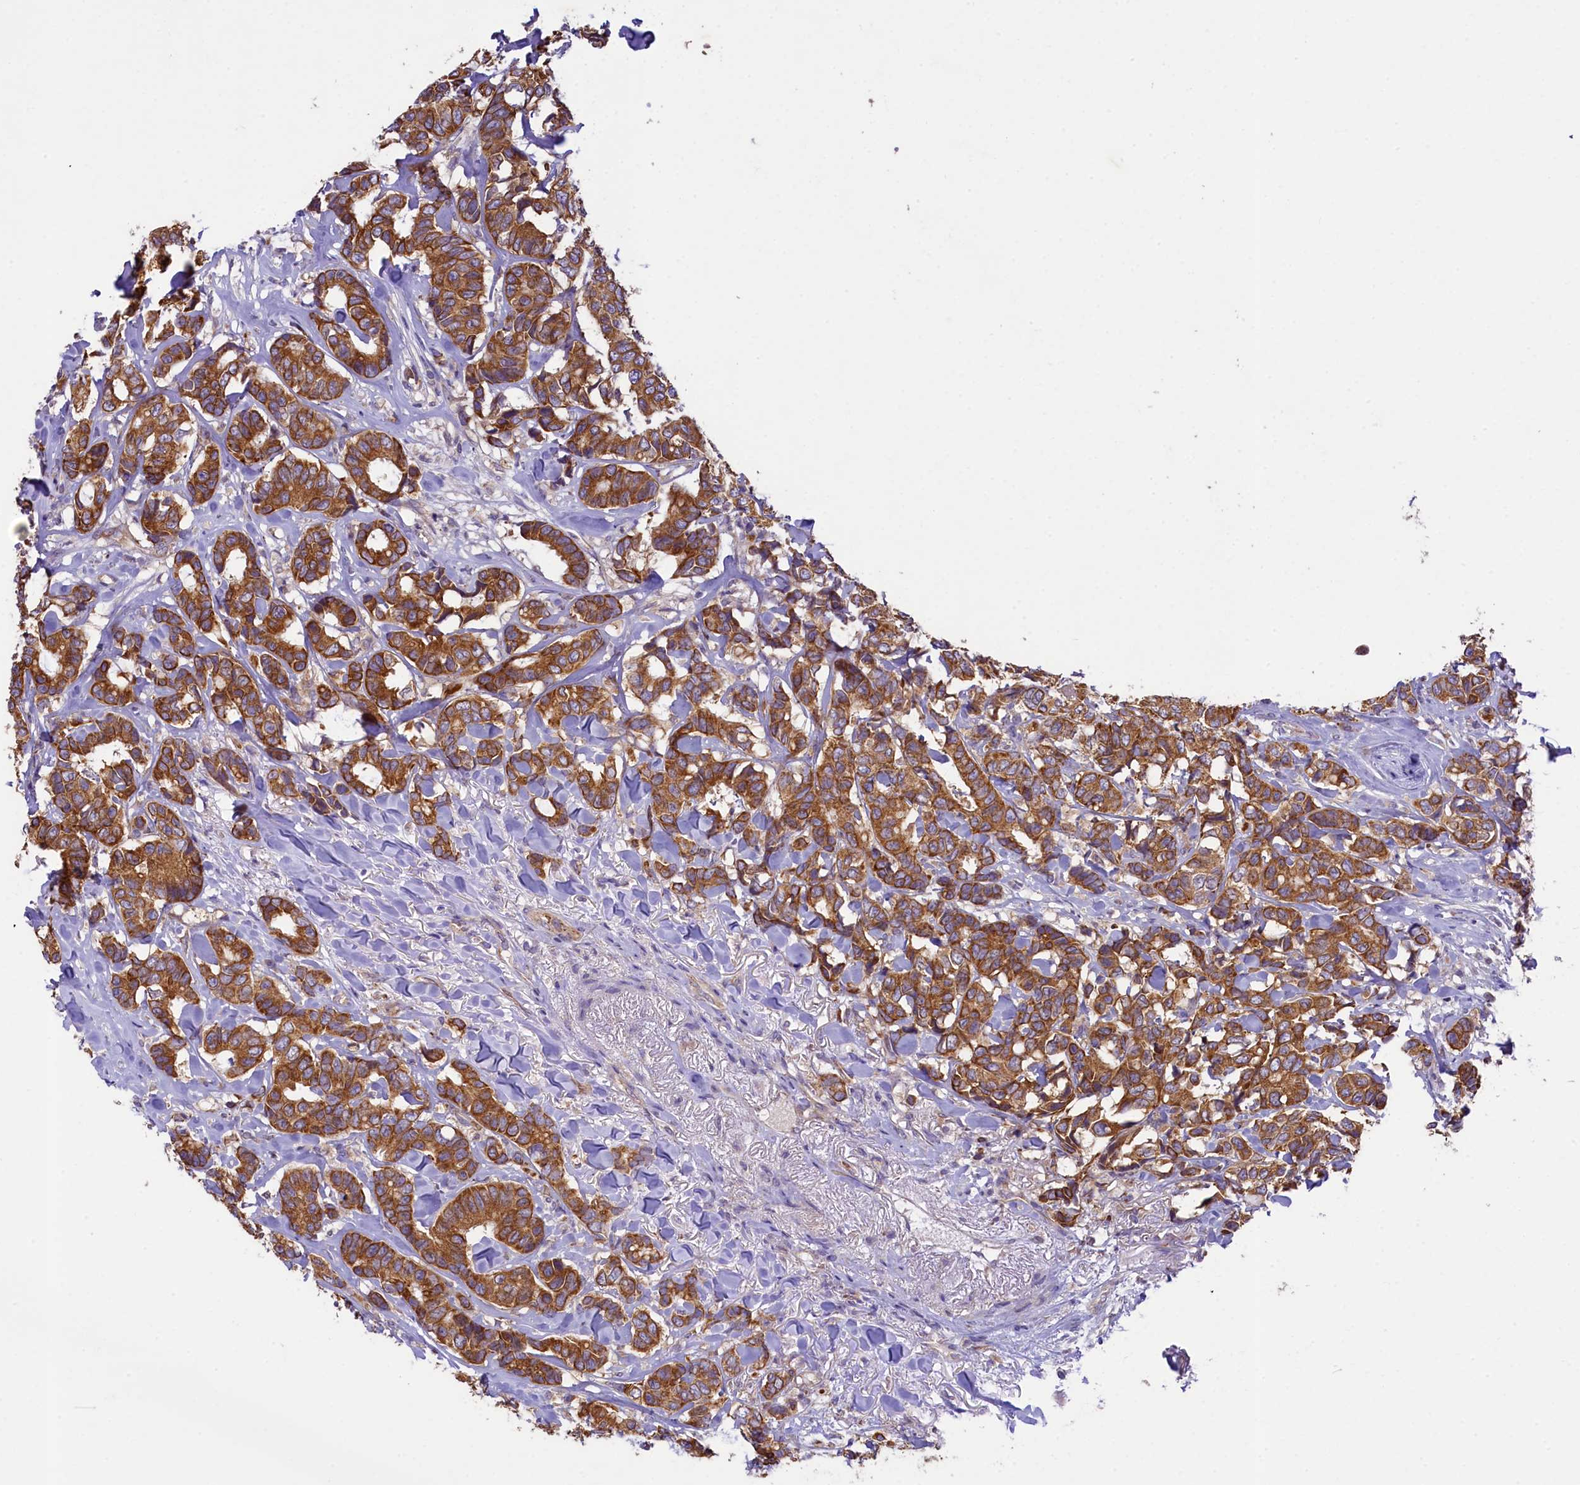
{"staining": {"intensity": "strong", "quantity": ">75%", "location": "cytoplasmic/membranous"}, "tissue": "breast cancer", "cell_type": "Tumor cells", "image_type": "cancer", "snomed": [{"axis": "morphology", "description": "Duct carcinoma"}, {"axis": "topography", "description": "Breast"}], "caption": "Human breast cancer (infiltrating ductal carcinoma) stained for a protein (brown) shows strong cytoplasmic/membranous positive staining in about >75% of tumor cells.", "gene": "LARP4", "patient": {"sex": "female", "age": 87}}